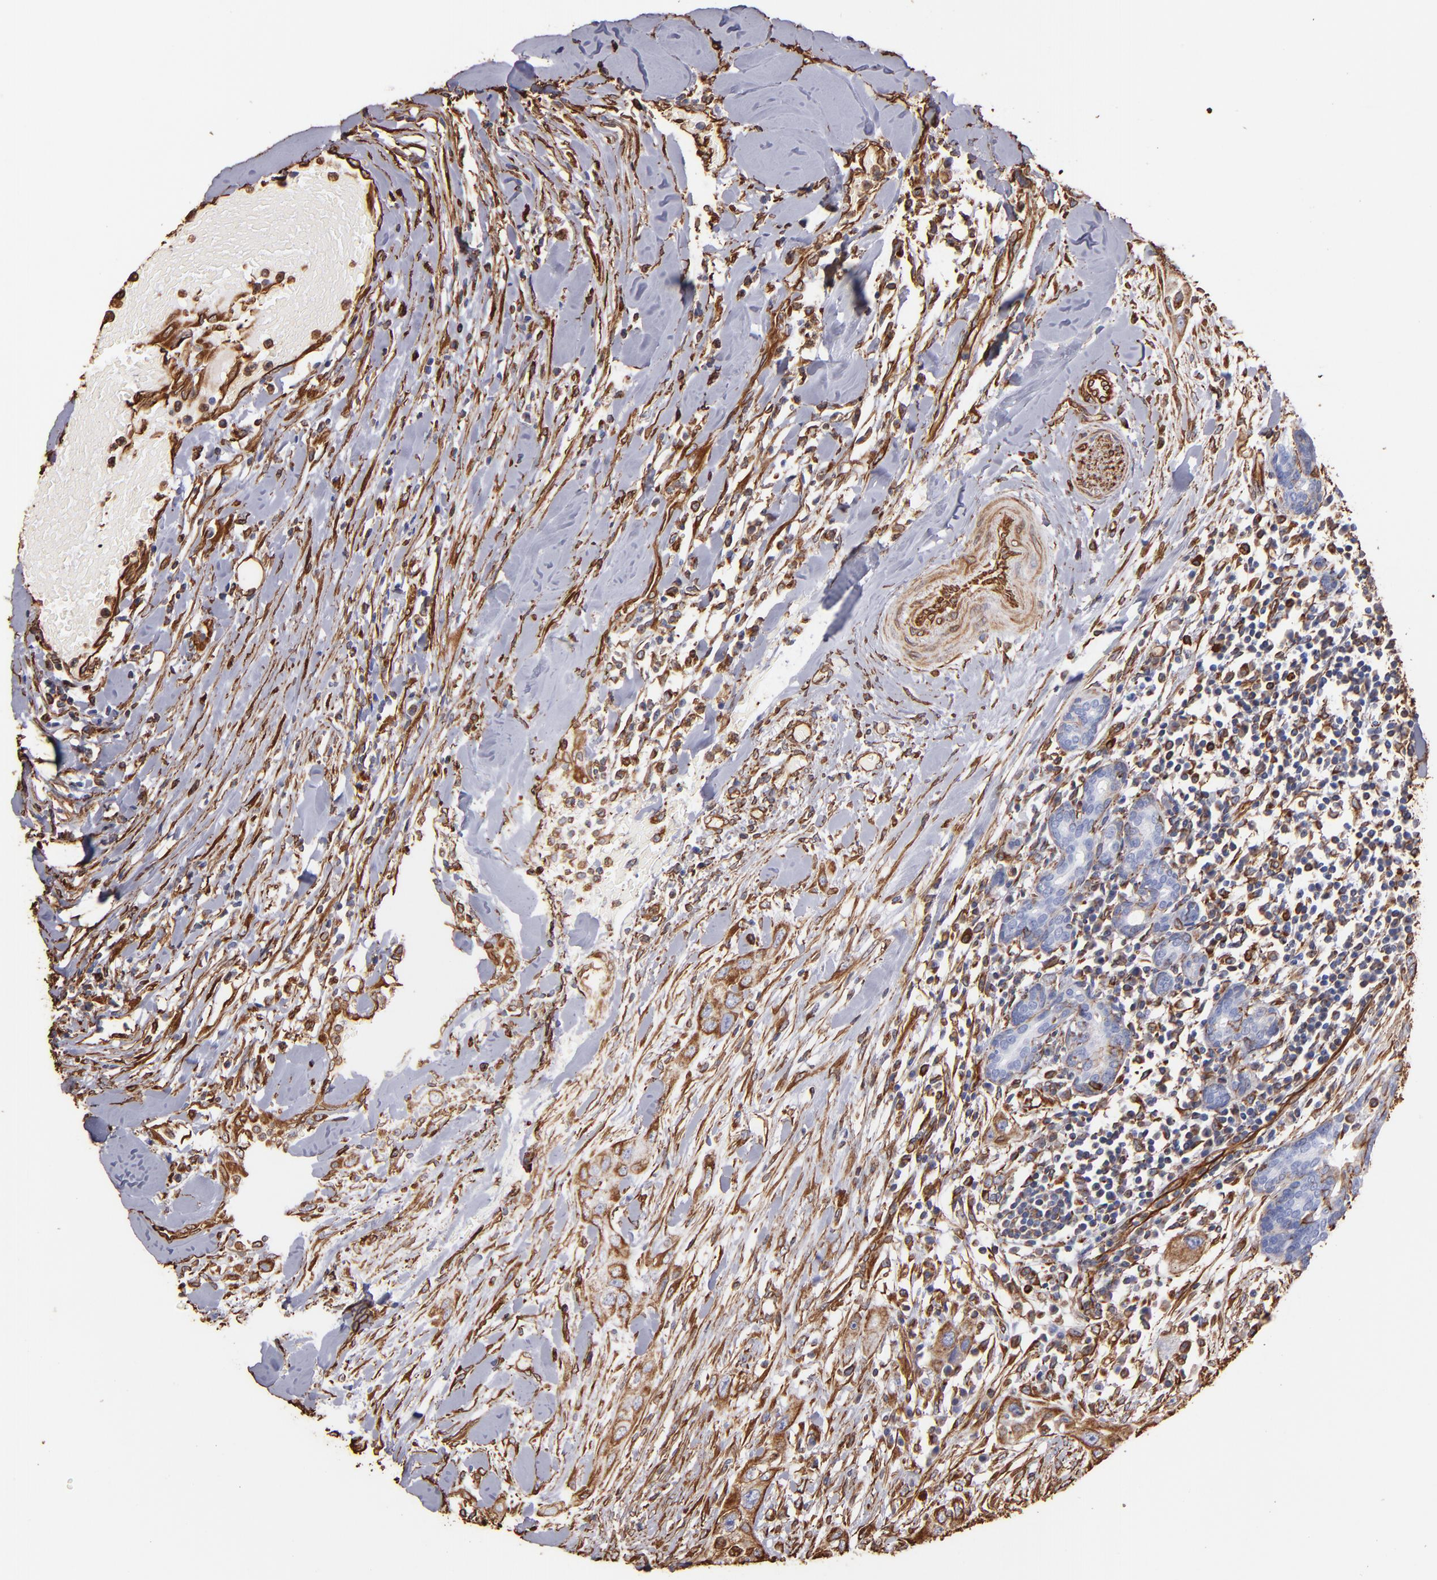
{"staining": {"intensity": "moderate", "quantity": "25%-75%", "location": "cytoplasmic/membranous"}, "tissue": "head and neck cancer", "cell_type": "Tumor cells", "image_type": "cancer", "snomed": [{"axis": "morphology", "description": "Neoplasm, malignant, NOS"}, {"axis": "topography", "description": "Salivary gland"}, {"axis": "topography", "description": "Head-Neck"}], "caption": "A brown stain shows moderate cytoplasmic/membranous staining of a protein in human malignant neoplasm (head and neck) tumor cells. (DAB = brown stain, brightfield microscopy at high magnification).", "gene": "VIM", "patient": {"sex": "male", "age": 43}}